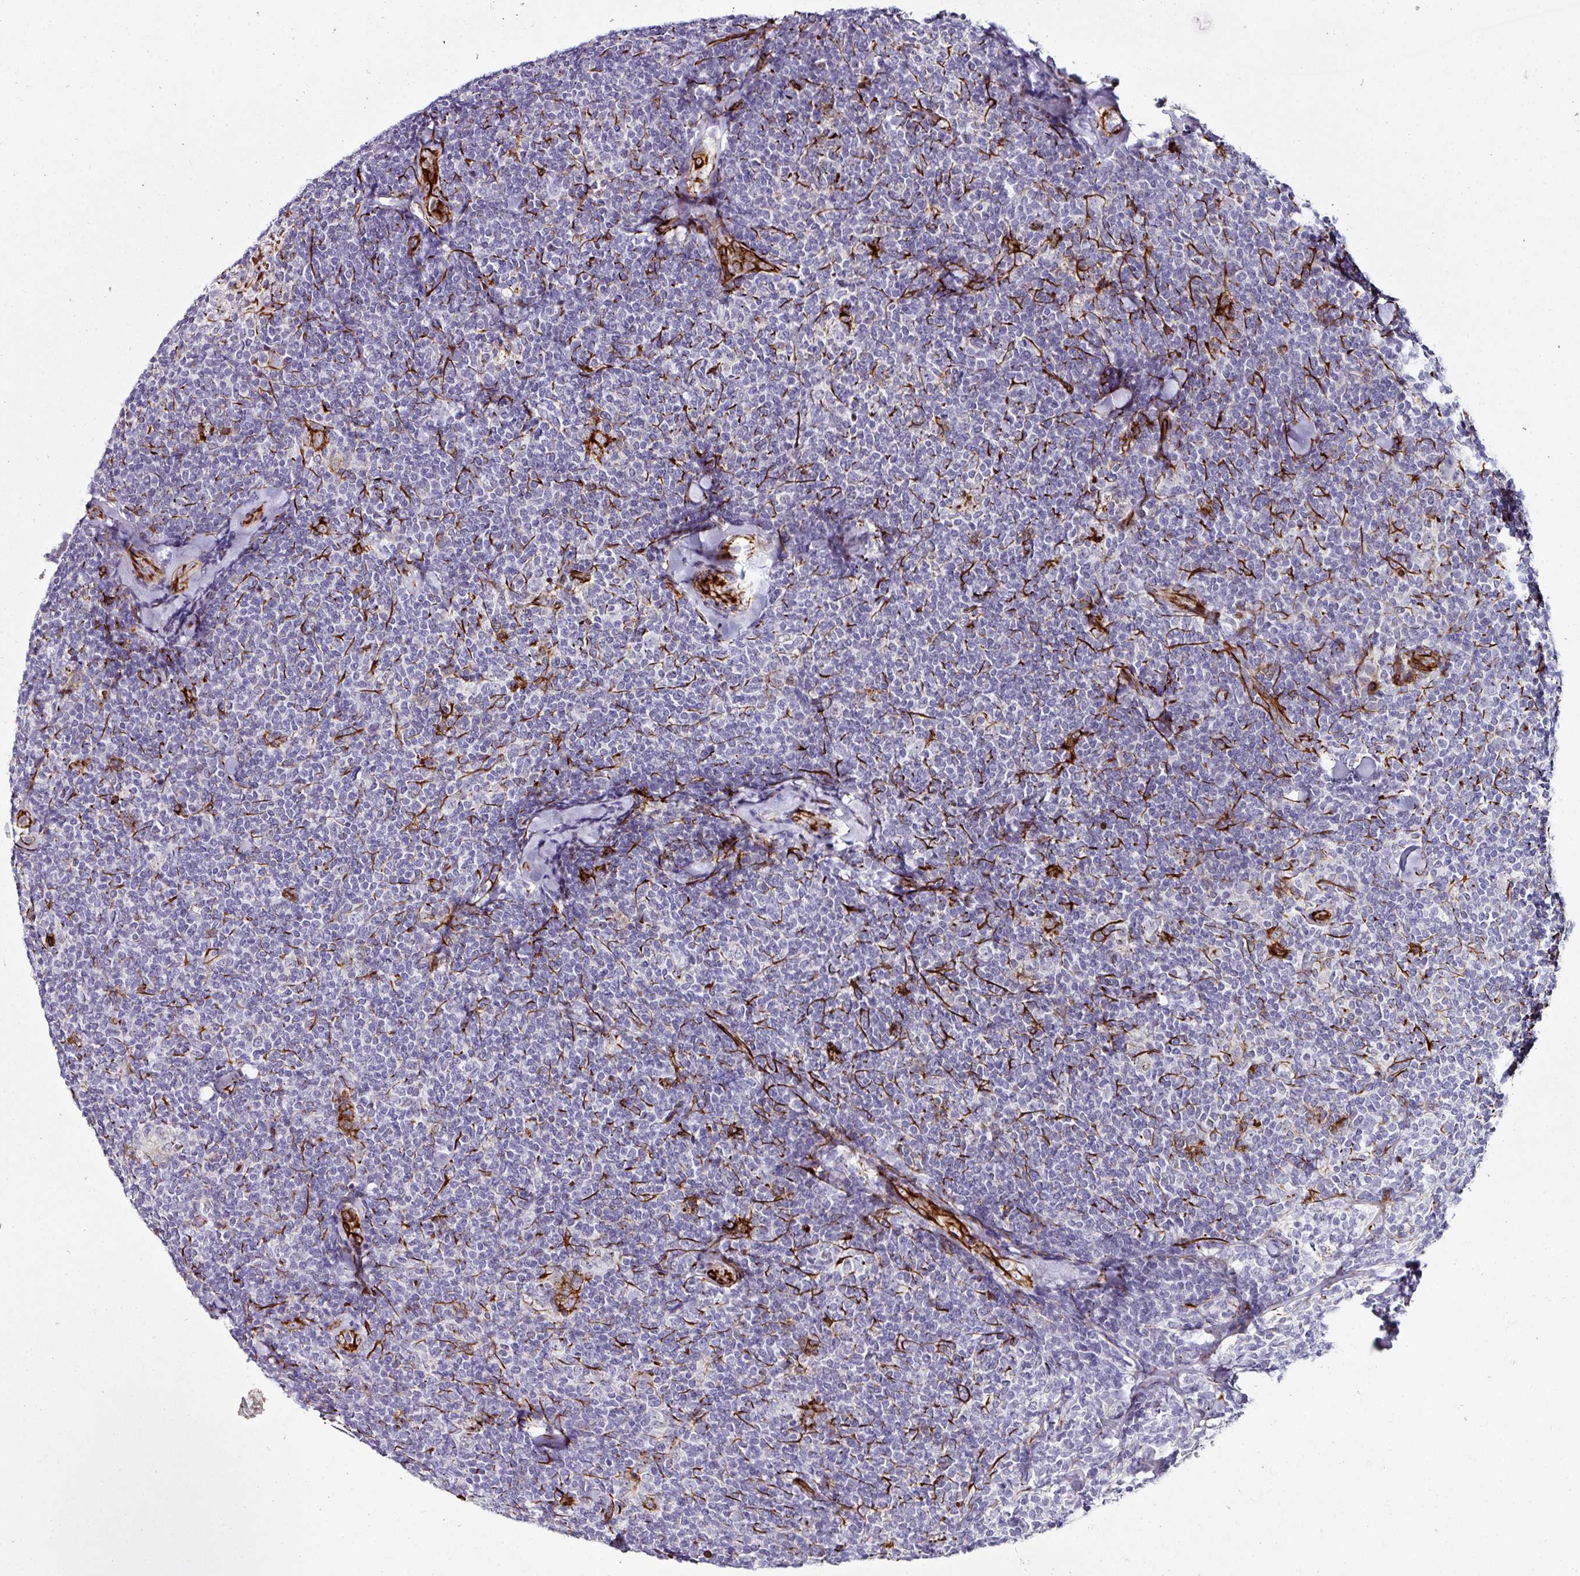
{"staining": {"intensity": "negative", "quantity": "none", "location": "none"}, "tissue": "lymphoma", "cell_type": "Tumor cells", "image_type": "cancer", "snomed": [{"axis": "morphology", "description": "Malignant lymphoma, non-Hodgkin's type, Low grade"}, {"axis": "topography", "description": "Lymph node"}], "caption": "Immunohistochemistry (IHC) of low-grade malignant lymphoma, non-Hodgkin's type demonstrates no positivity in tumor cells. (Brightfield microscopy of DAB immunohistochemistry at high magnification).", "gene": "TMPRSS9", "patient": {"sex": "female", "age": 56}}